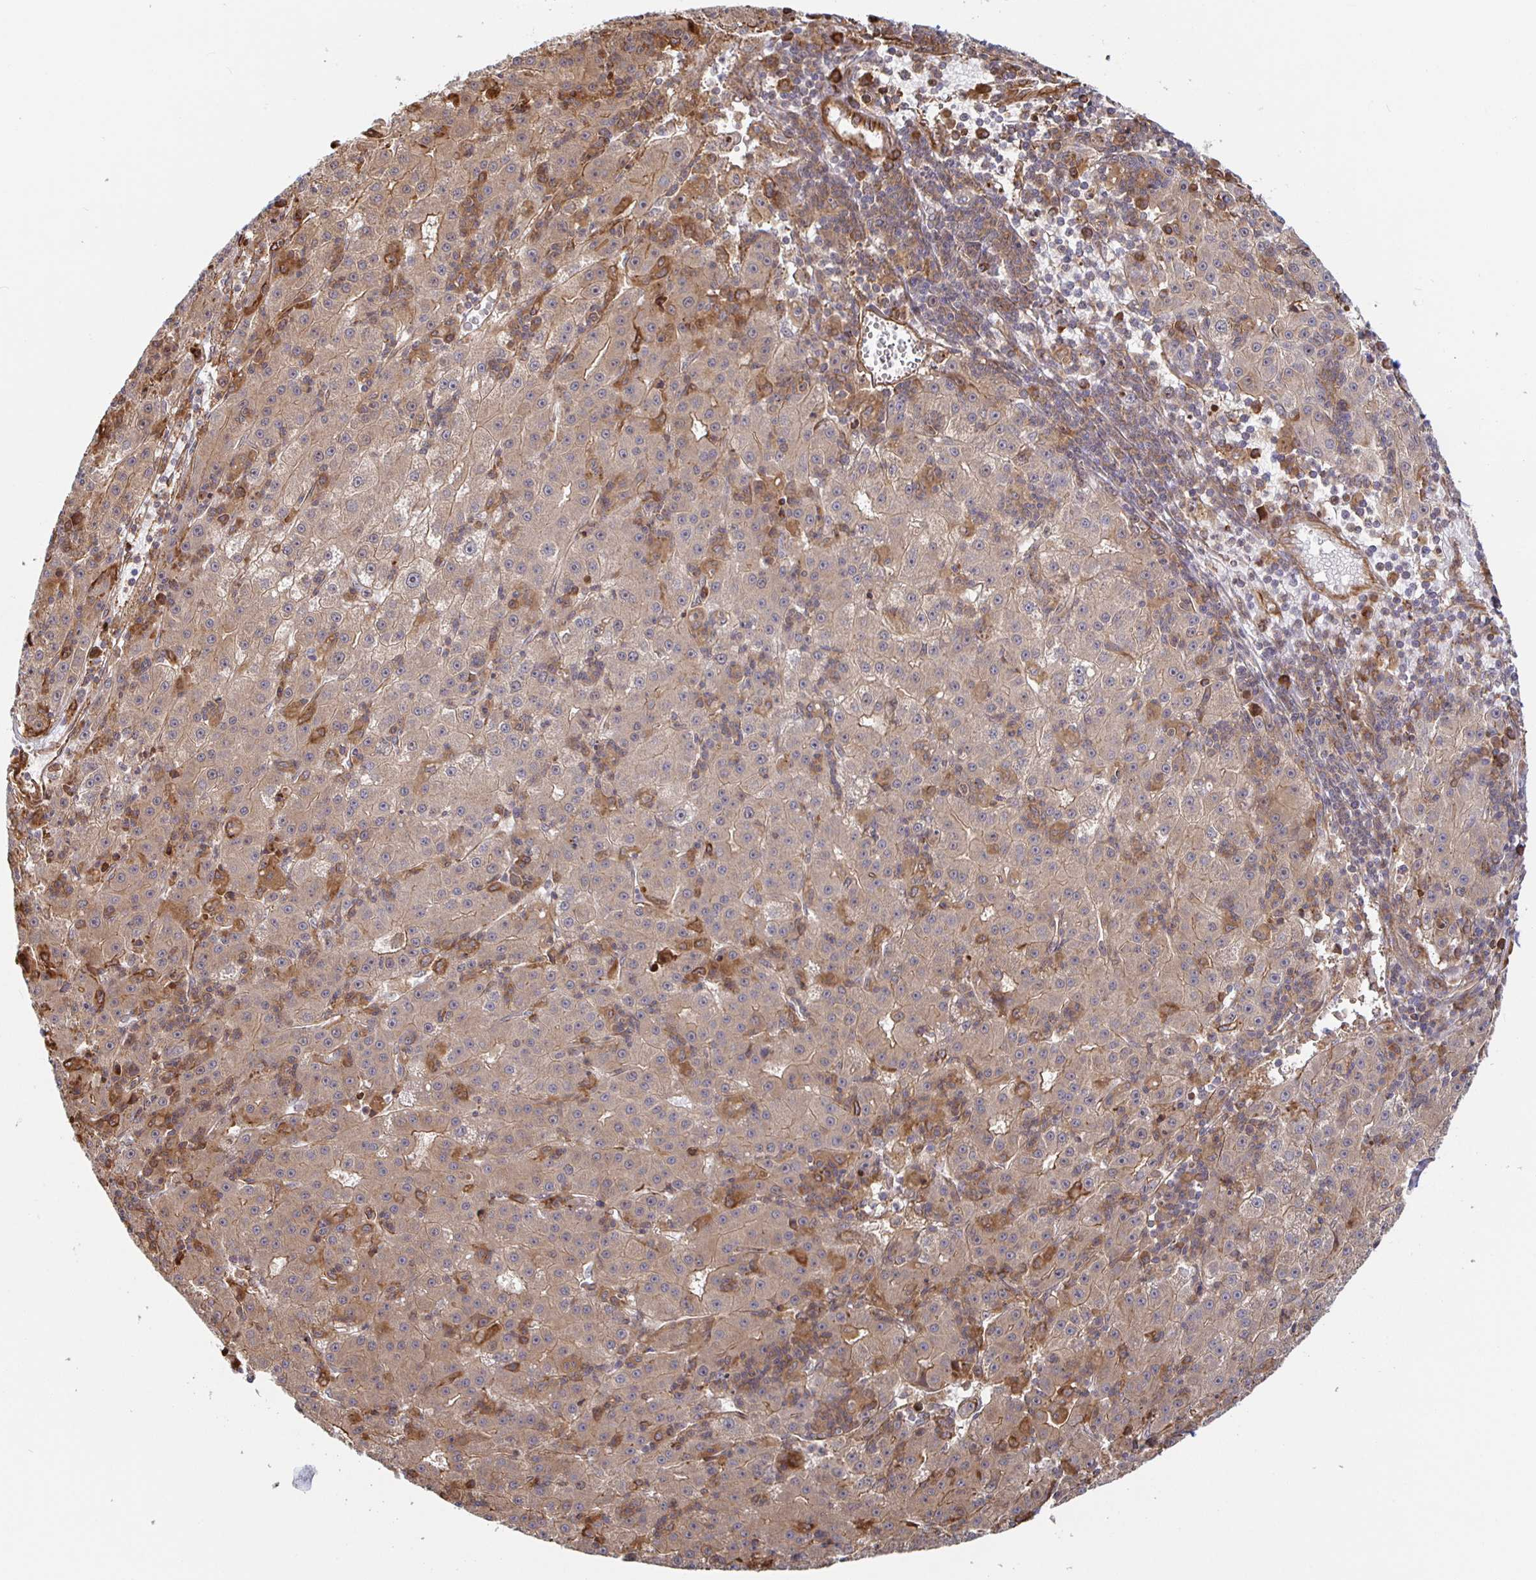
{"staining": {"intensity": "moderate", "quantity": ">75%", "location": "cytoplasmic/membranous"}, "tissue": "liver cancer", "cell_type": "Tumor cells", "image_type": "cancer", "snomed": [{"axis": "morphology", "description": "Carcinoma, Hepatocellular, NOS"}, {"axis": "topography", "description": "Liver"}], "caption": "Tumor cells display moderate cytoplasmic/membranous expression in approximately >75% of cells in liver hepatocellular carcinoma.", "gene": "STRAP", "patient": {"sex": "male", "age": 76}}